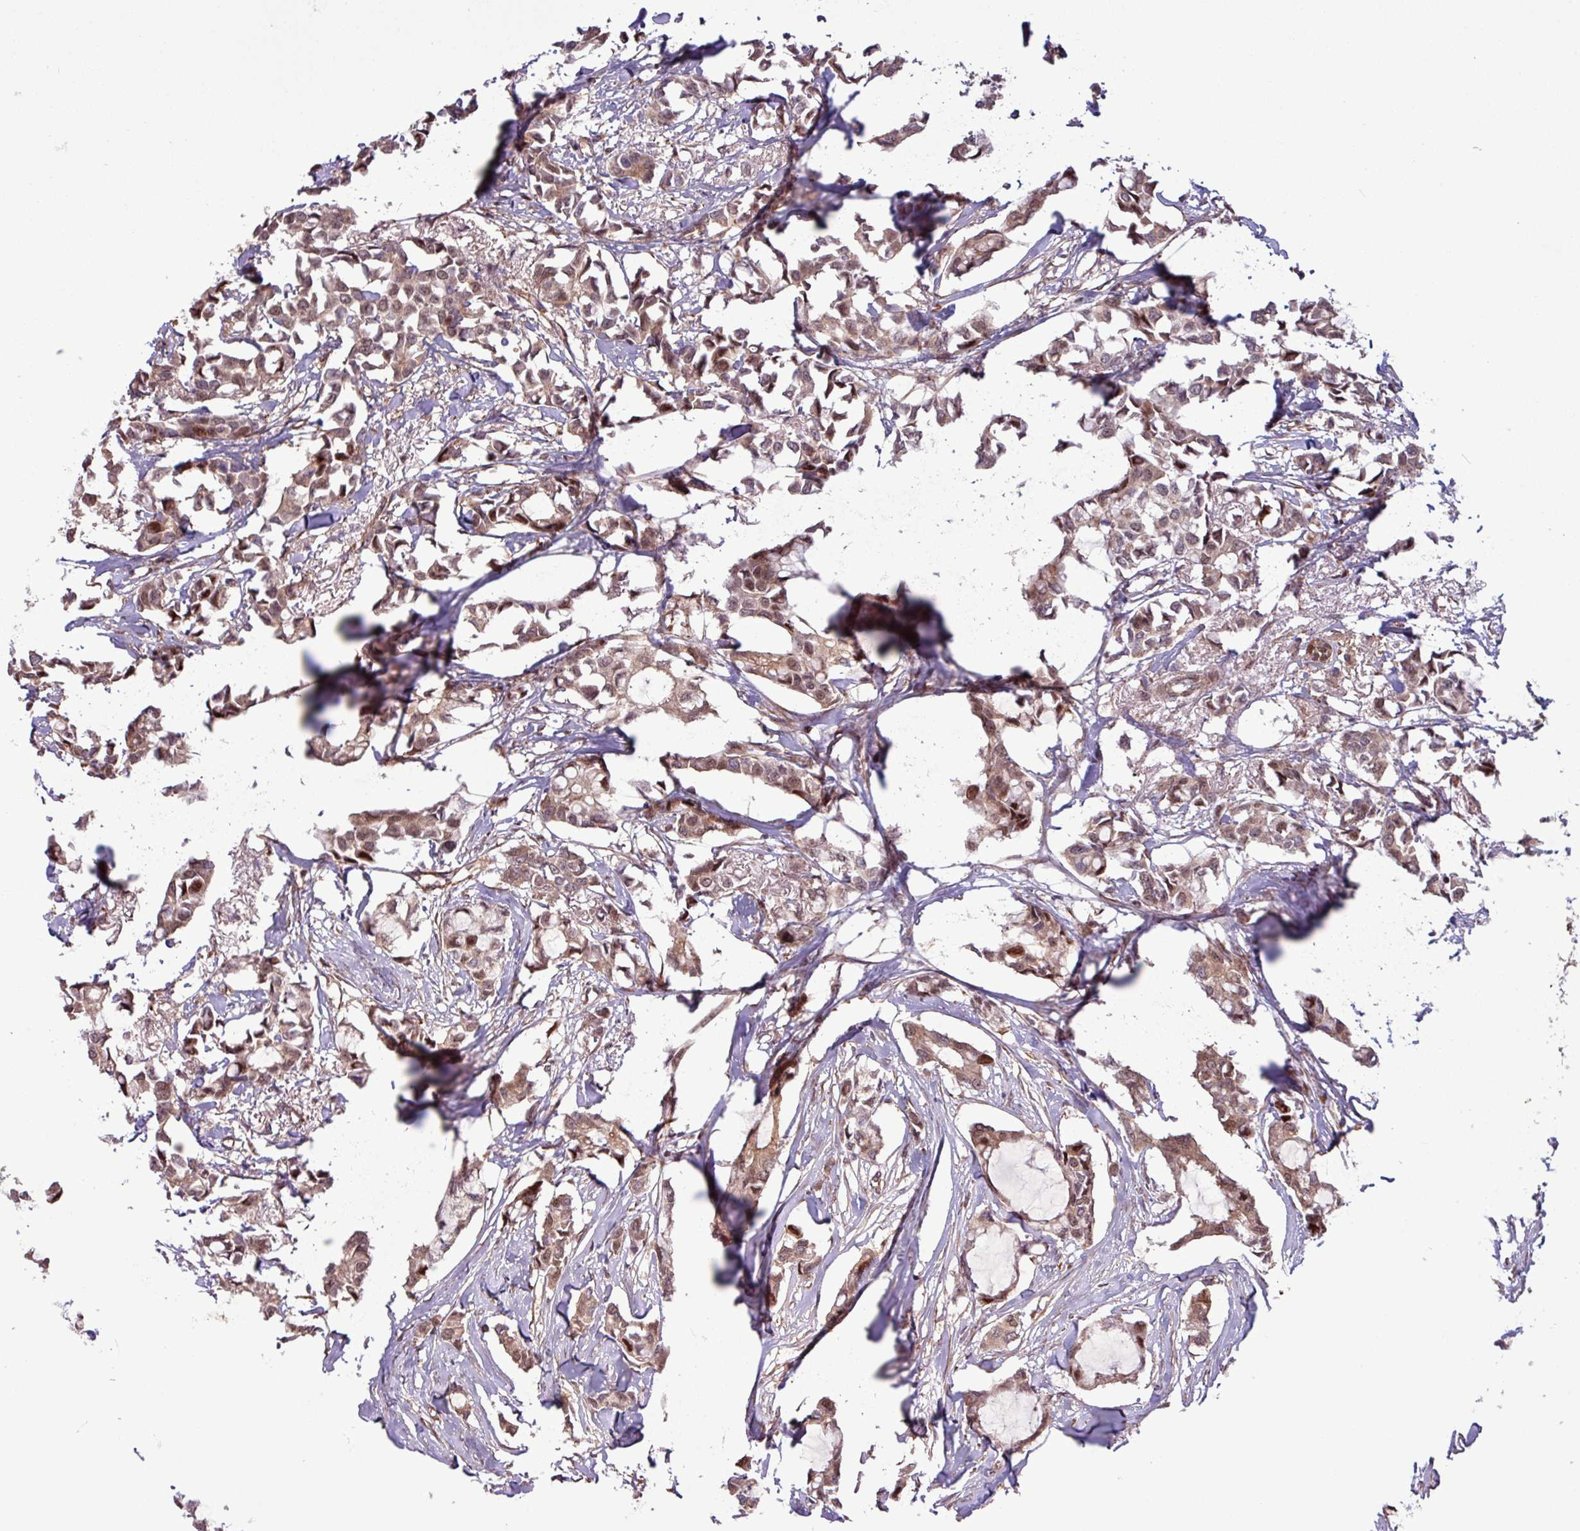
{"staining": {"intensity": "strong", "quantity": "25%-75%", "location": "cytoplasmic/membranous"}, "tissue": "breast cancer", "cell_type": "Tumor cells", "image_type": "cancer", "snomed": [{"axis": "morphology", "description": "Duct carcinoma"}, {"axis": "topography", "description": "Breast"}], "caption": "Strong cytoplasmic/membranous positivity is present in approximately 25%-75% of tumor cells in intraductal carcinoma (breast).", "gene": "PDPR", "patient": {"sex": "female", "age": 73}}